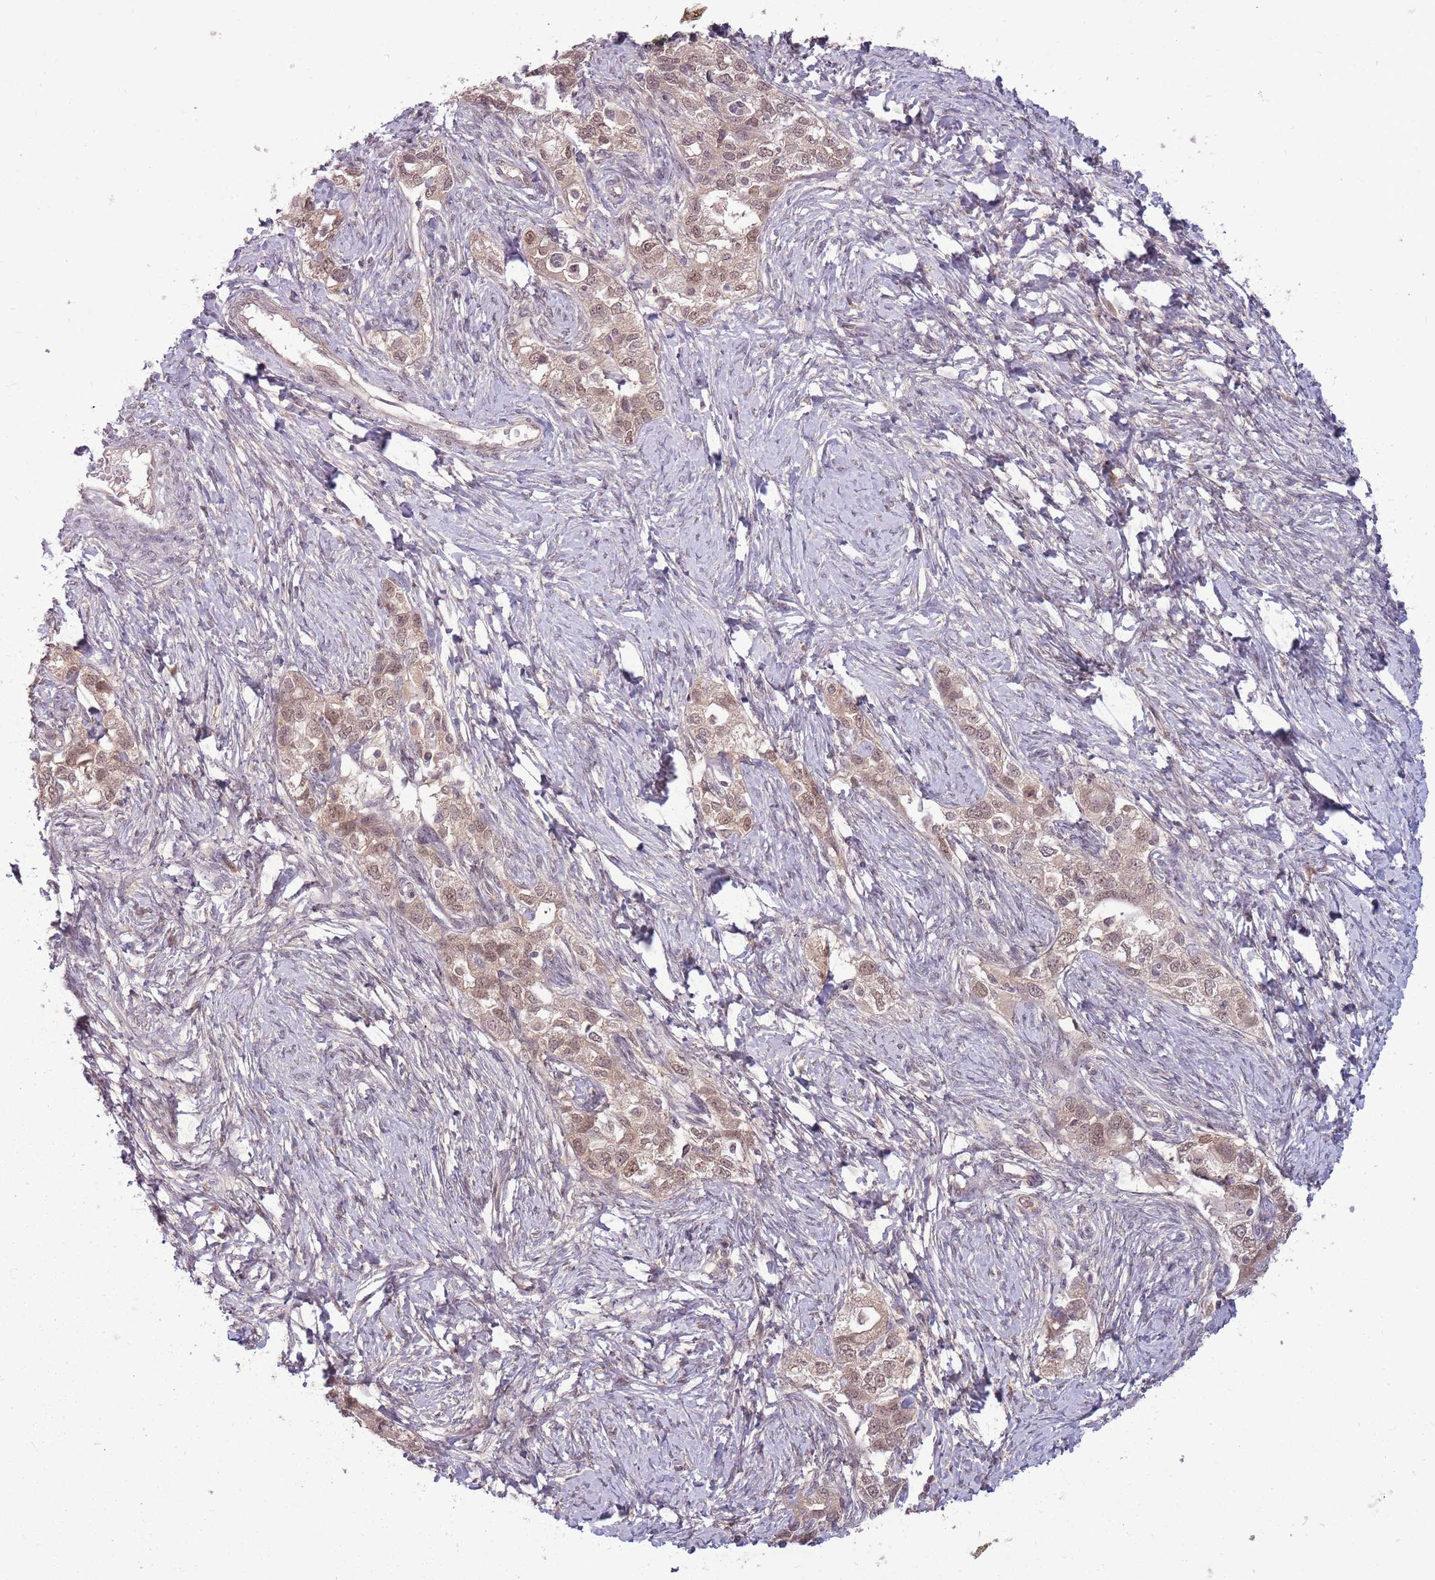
{"staining": {"intensity": "weak", "quantity": ">75%", "location": "cytoplasmic/membranous,nuclear"}, "tissue": "ovarian cancer", "cell_type": "Tumor cells", "image_type": "cancer", "snomed": [{"axis": "morphology", "description": "Carcinoma, NOS"}, {"axis": "morphology", "description": "Cystadenocarcinoma, serous, NOS"}, {"axis": "topography", "description": "Ovary"}], "caption": "Ovarian cancer stained for a protein reveals weak cytoplasmic/membranous and nuclear positivity in tumor cells.", "gene": "ADAMTS3", "patient": {"sex": "female", "age": 69}}